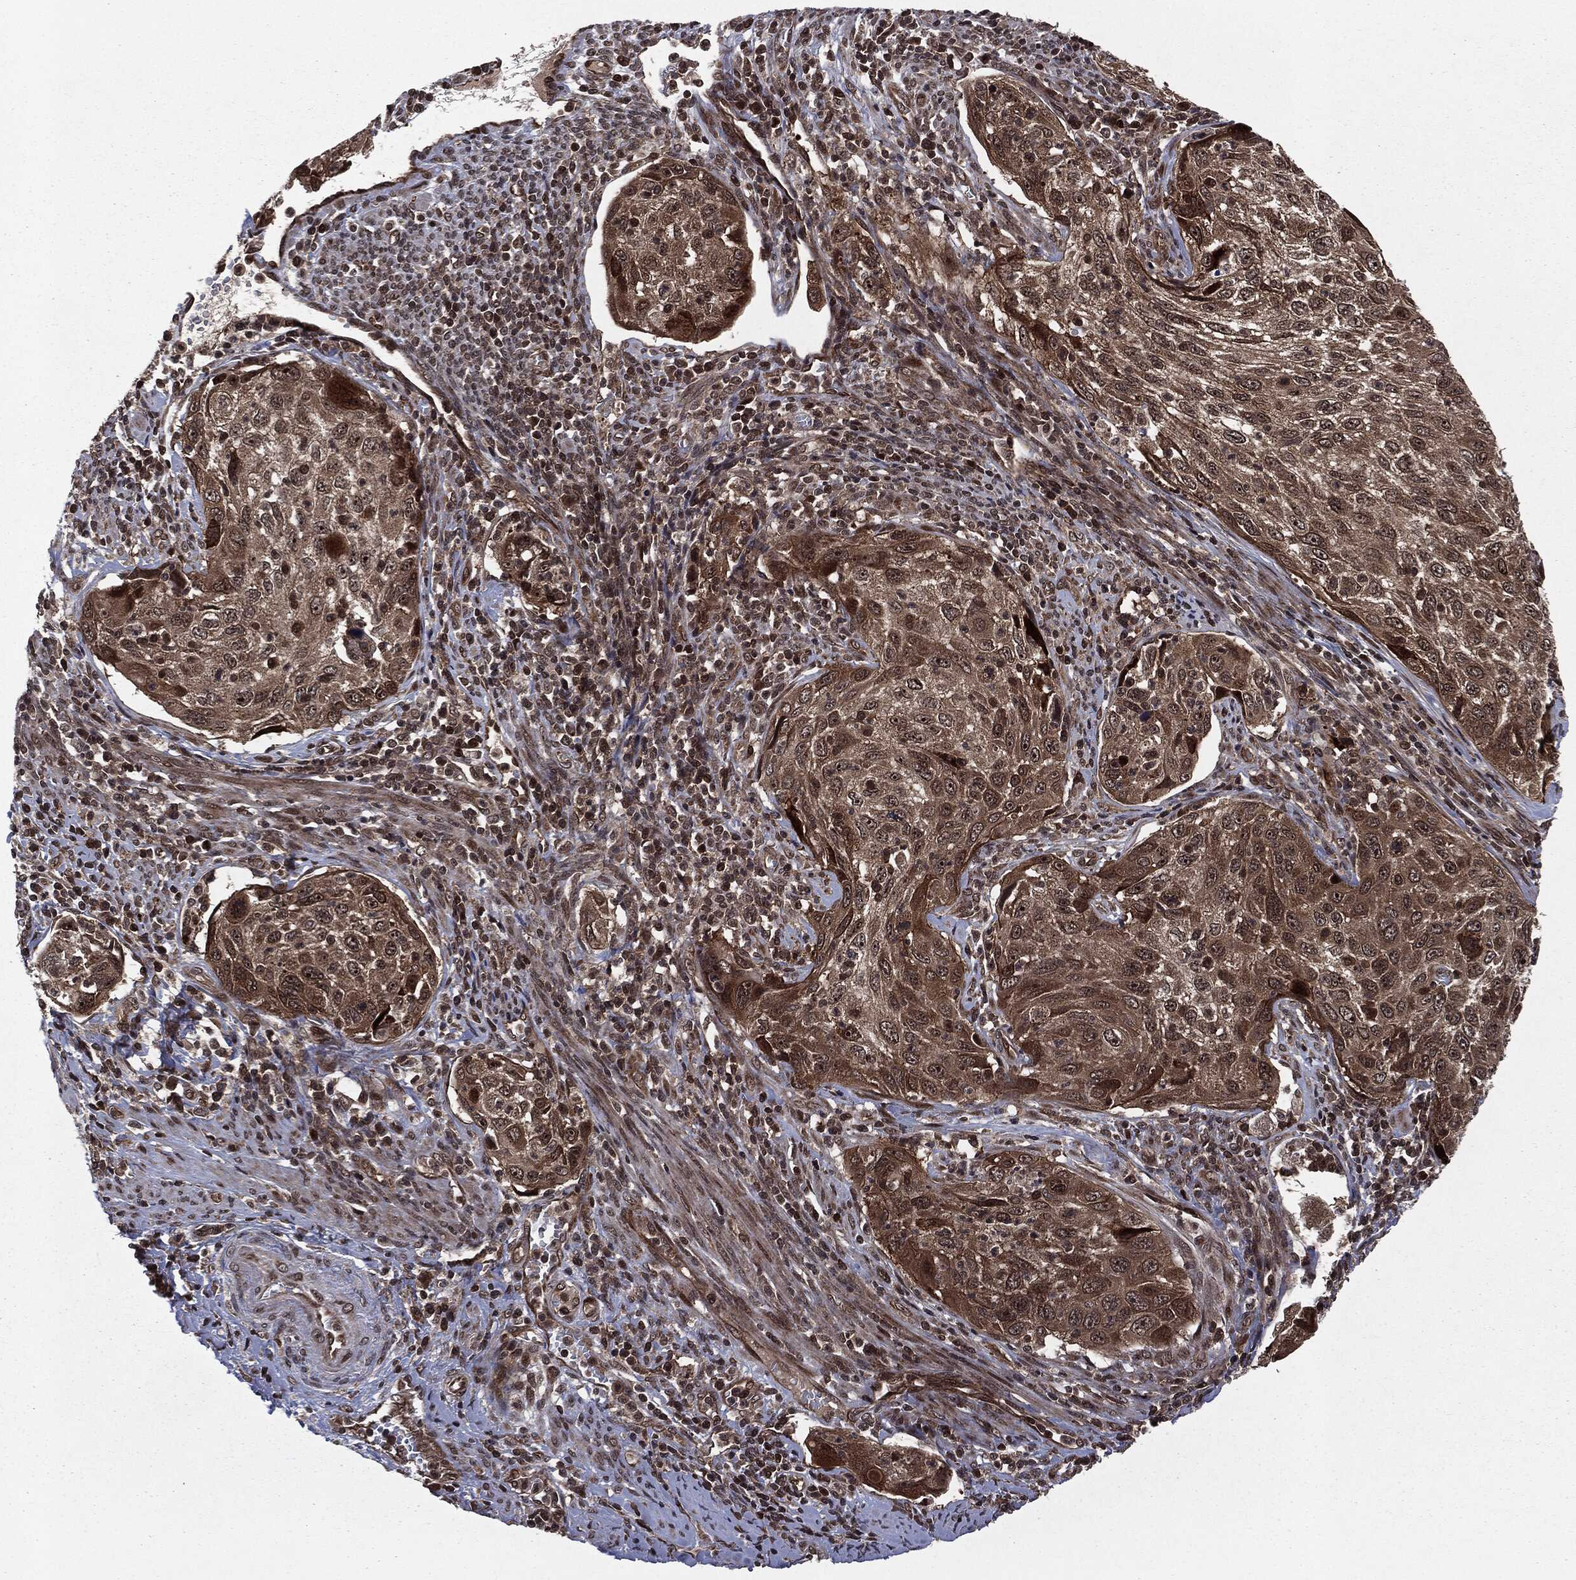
{"staining": {"intensity": "moderate", "quantity": "25%-75%", "location": "cytoplasmic/membranous"}, "tissue": "cervical cancer", "cell_type": "Tumor cells", "image_type": "cancer", "snomed": [{"axis": "morphology", "description": "Squamous cell carcinoma, NOS"}, {"axis": "topography", "description": "Cervix"}], "caption": "Protein analysis of cervical squamous cell carcinoma tissue displays moderate cytoplasmic/membranous positivity in approximately 25%-75% of tumor cells.", "gene": "STAU2", "patient": {"sex": "female", "age": 70}}